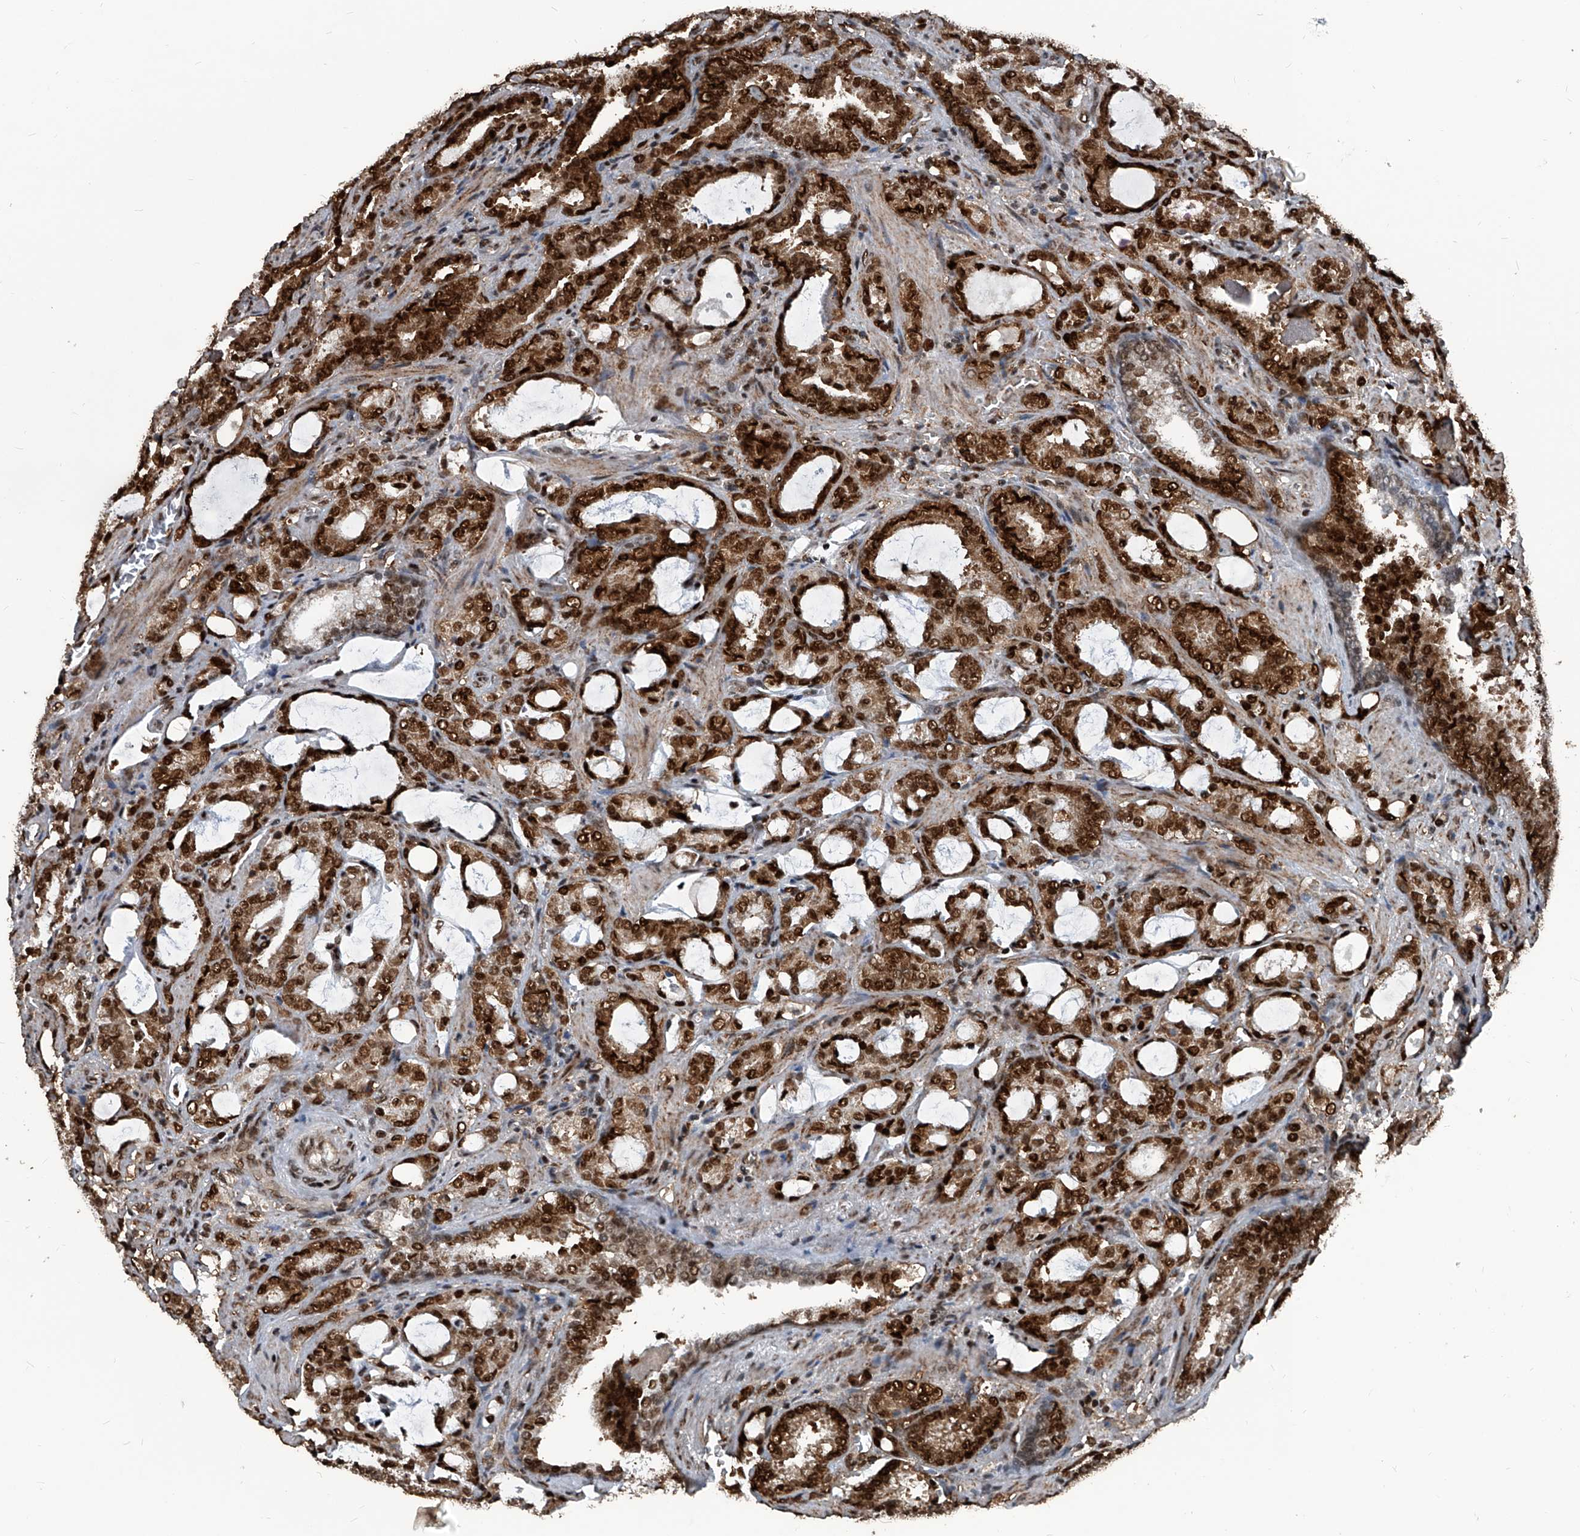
{"staining": {"intensity": "strong", "quantity": ">75%", "location": "cytoplasmic/membranous,nuclear"}, "tissue": "prostate cancer", "cell_type": "Tumor cells", "image_type": "cancer", "snomed": [{"axis": "morphology", "description": "Adenocarcinoma, High grade"}, {"axis": "topography", "description": "Prostate and seminal vesicle, NOS"}], "caption": "Human prostate adenocarcinoma (high-grade) stained with a brown dye demonstrates strong cytoplasmic/membranous and nuclear positive positivity in approximately >75% of tumor cells.", "gene": "FKBP5", "patient": {"sex": "male", "age": 67}}